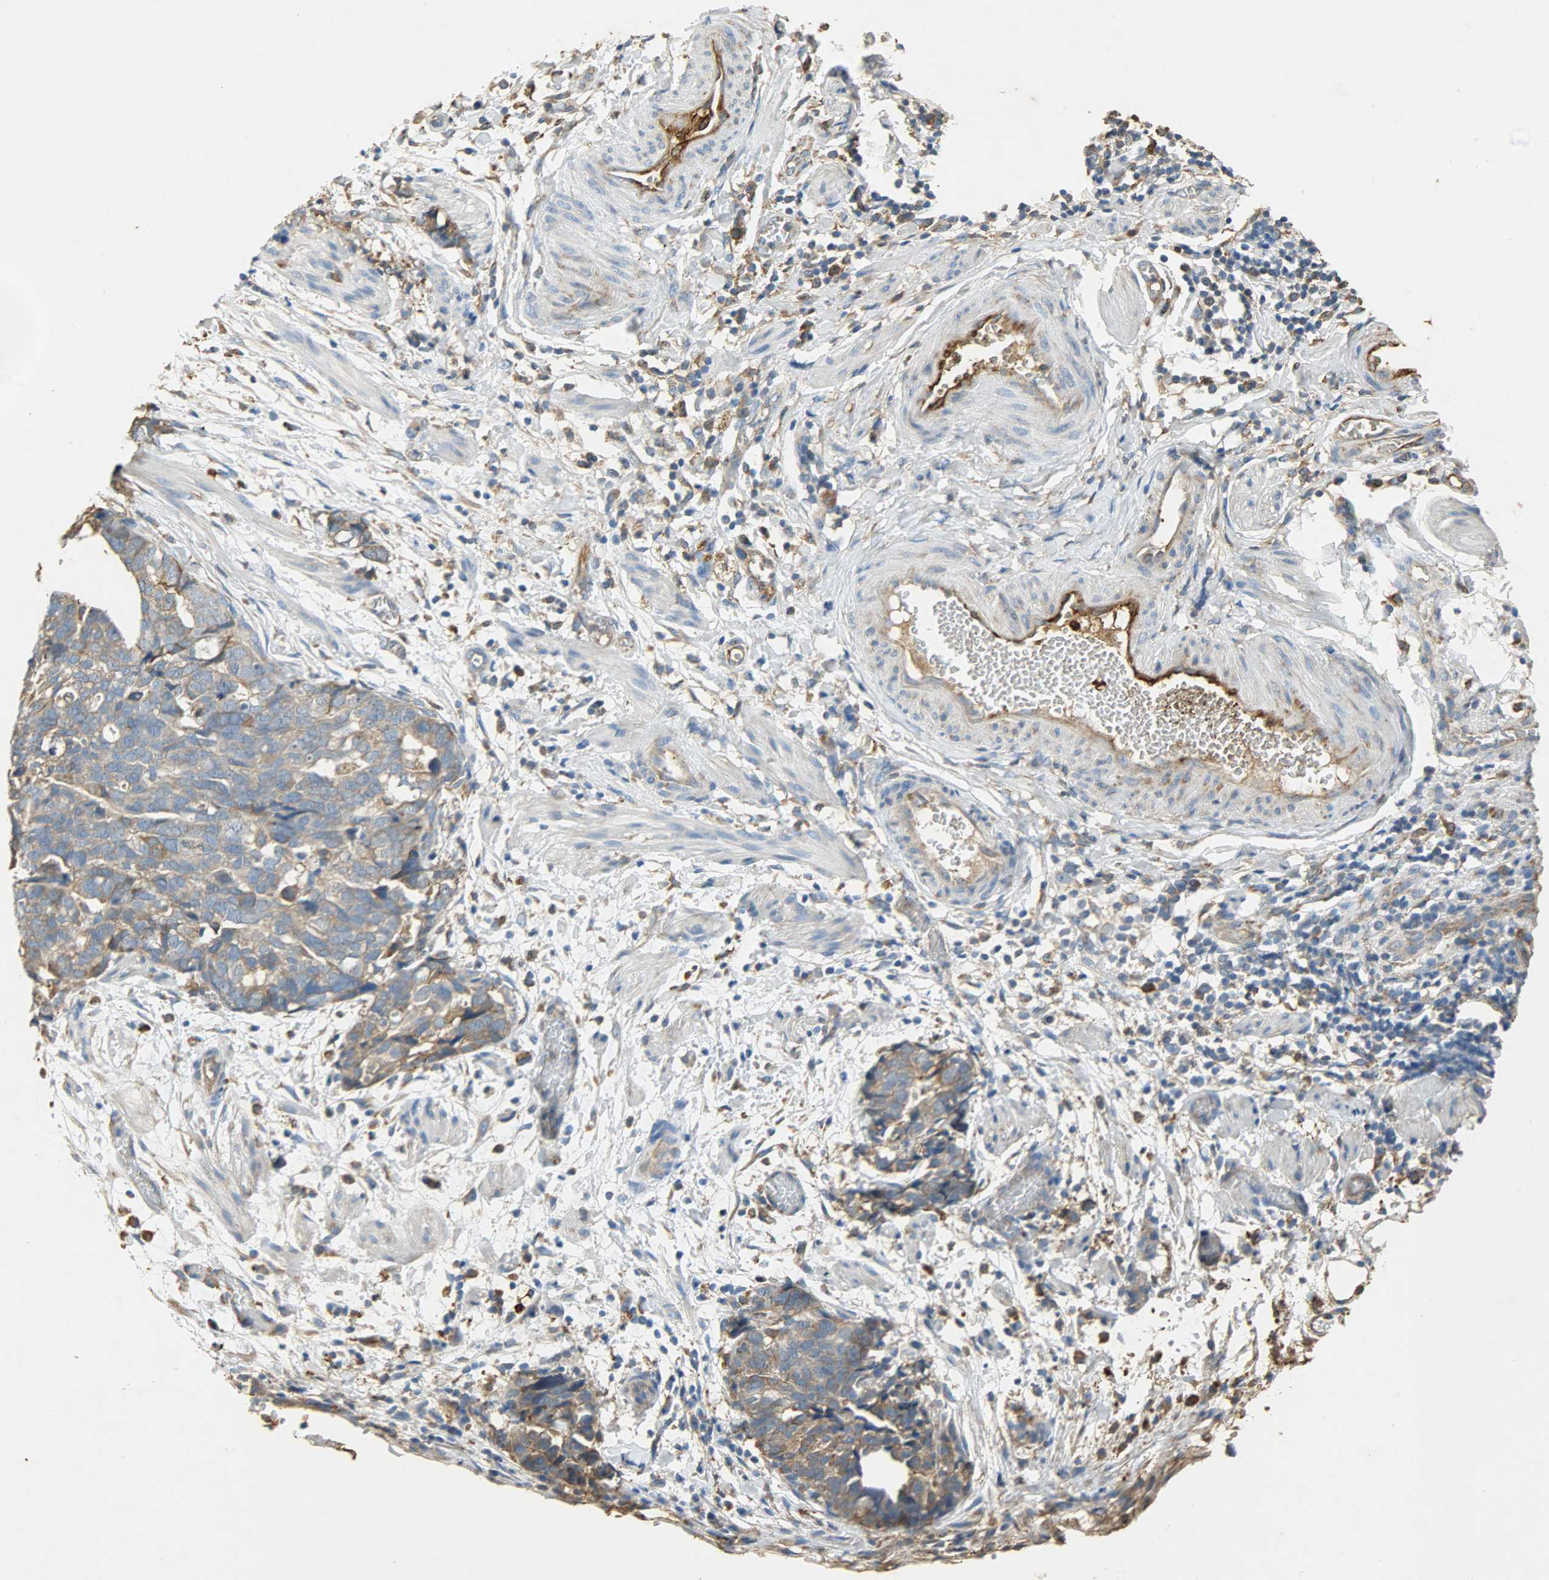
{"staining": {"intensity": "moderate", "quantity": ">75%", "location": "cytoplasmic/membranous"}, "tissue": "ovarian cancer", "cell_type": "Tumor cells", "image_type": "cancer", "snomed": [{"axis": "morphology", "description": "Normal tissue, NOS"}, {"axis": "morphology", "description": "Cystadenocarcinoma, serous, NOS"}, {"axis": "topography", "description": "Fallopian tube"}, {"axis": "topography", "description": "Ovary"}], "caption": "Ovarian cancer (serous cystadenocarcinoma) was stained to show a protein in brown. There is medium levels of moderate cytoplasmic/membranous positivity in approximately >75% of tumor cells. Using DAB (brown) and hematoxylin (blue) stains, captured at high magnification using brightfield microscopy.", "gene": "HSPA5", "patient": {"sex": "female", "age": 56}}